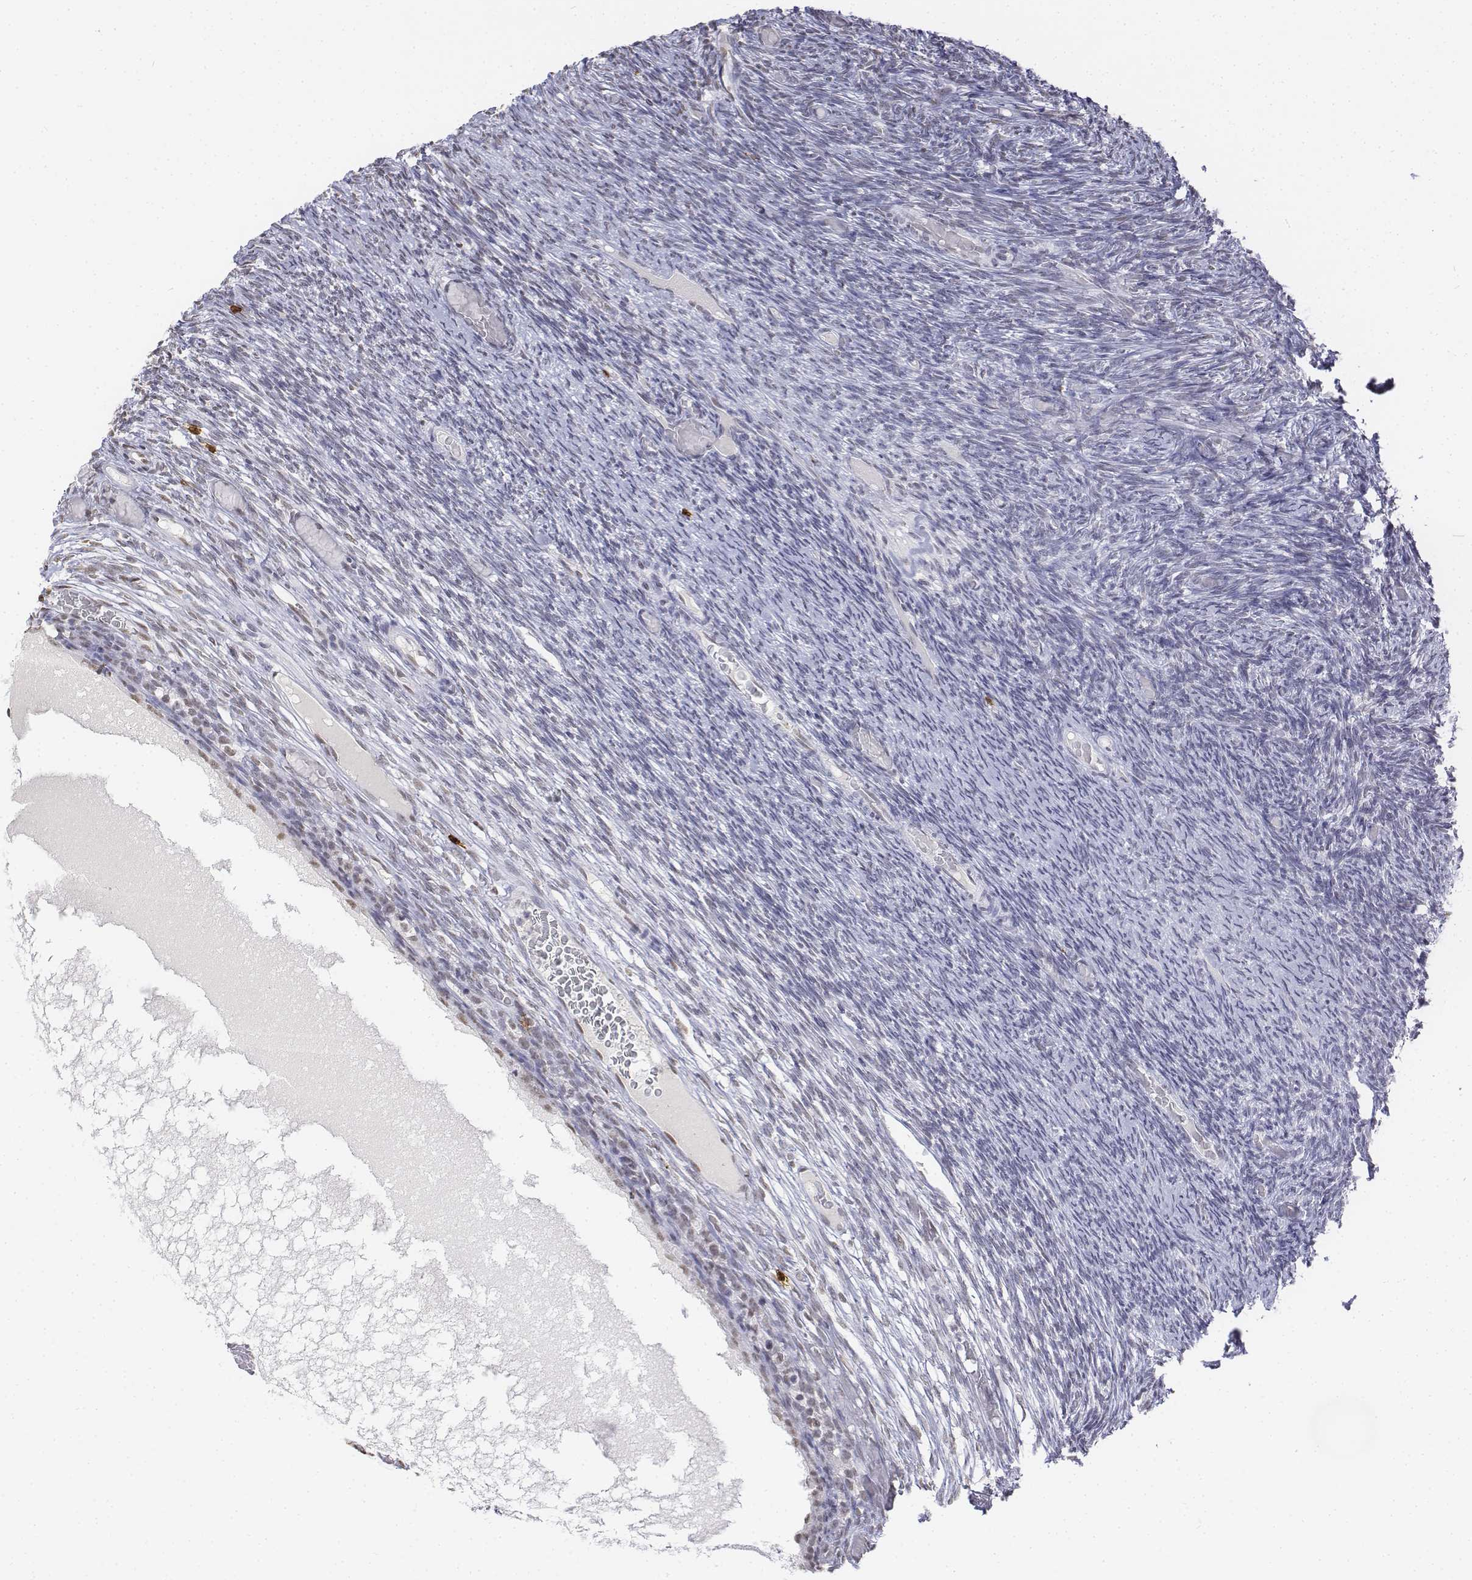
{"staining": {"intensity": "negative", "quantity": "none", "location": "none"}, "tissue": "ovary", "cell_type": "Ovarian stroma cells", "image_type": "normal", "snomed": [{"axis": "morphology", "description": "Normal tissue, NOS"}, {"axis": "topography", "description": "Ovary"}], "caption": "The IHC photomicrograph has no significant staining in ovarian stroma cells of ovary.", "gene": "CD3E", "patient": {"sex": "female", "age": 34}}